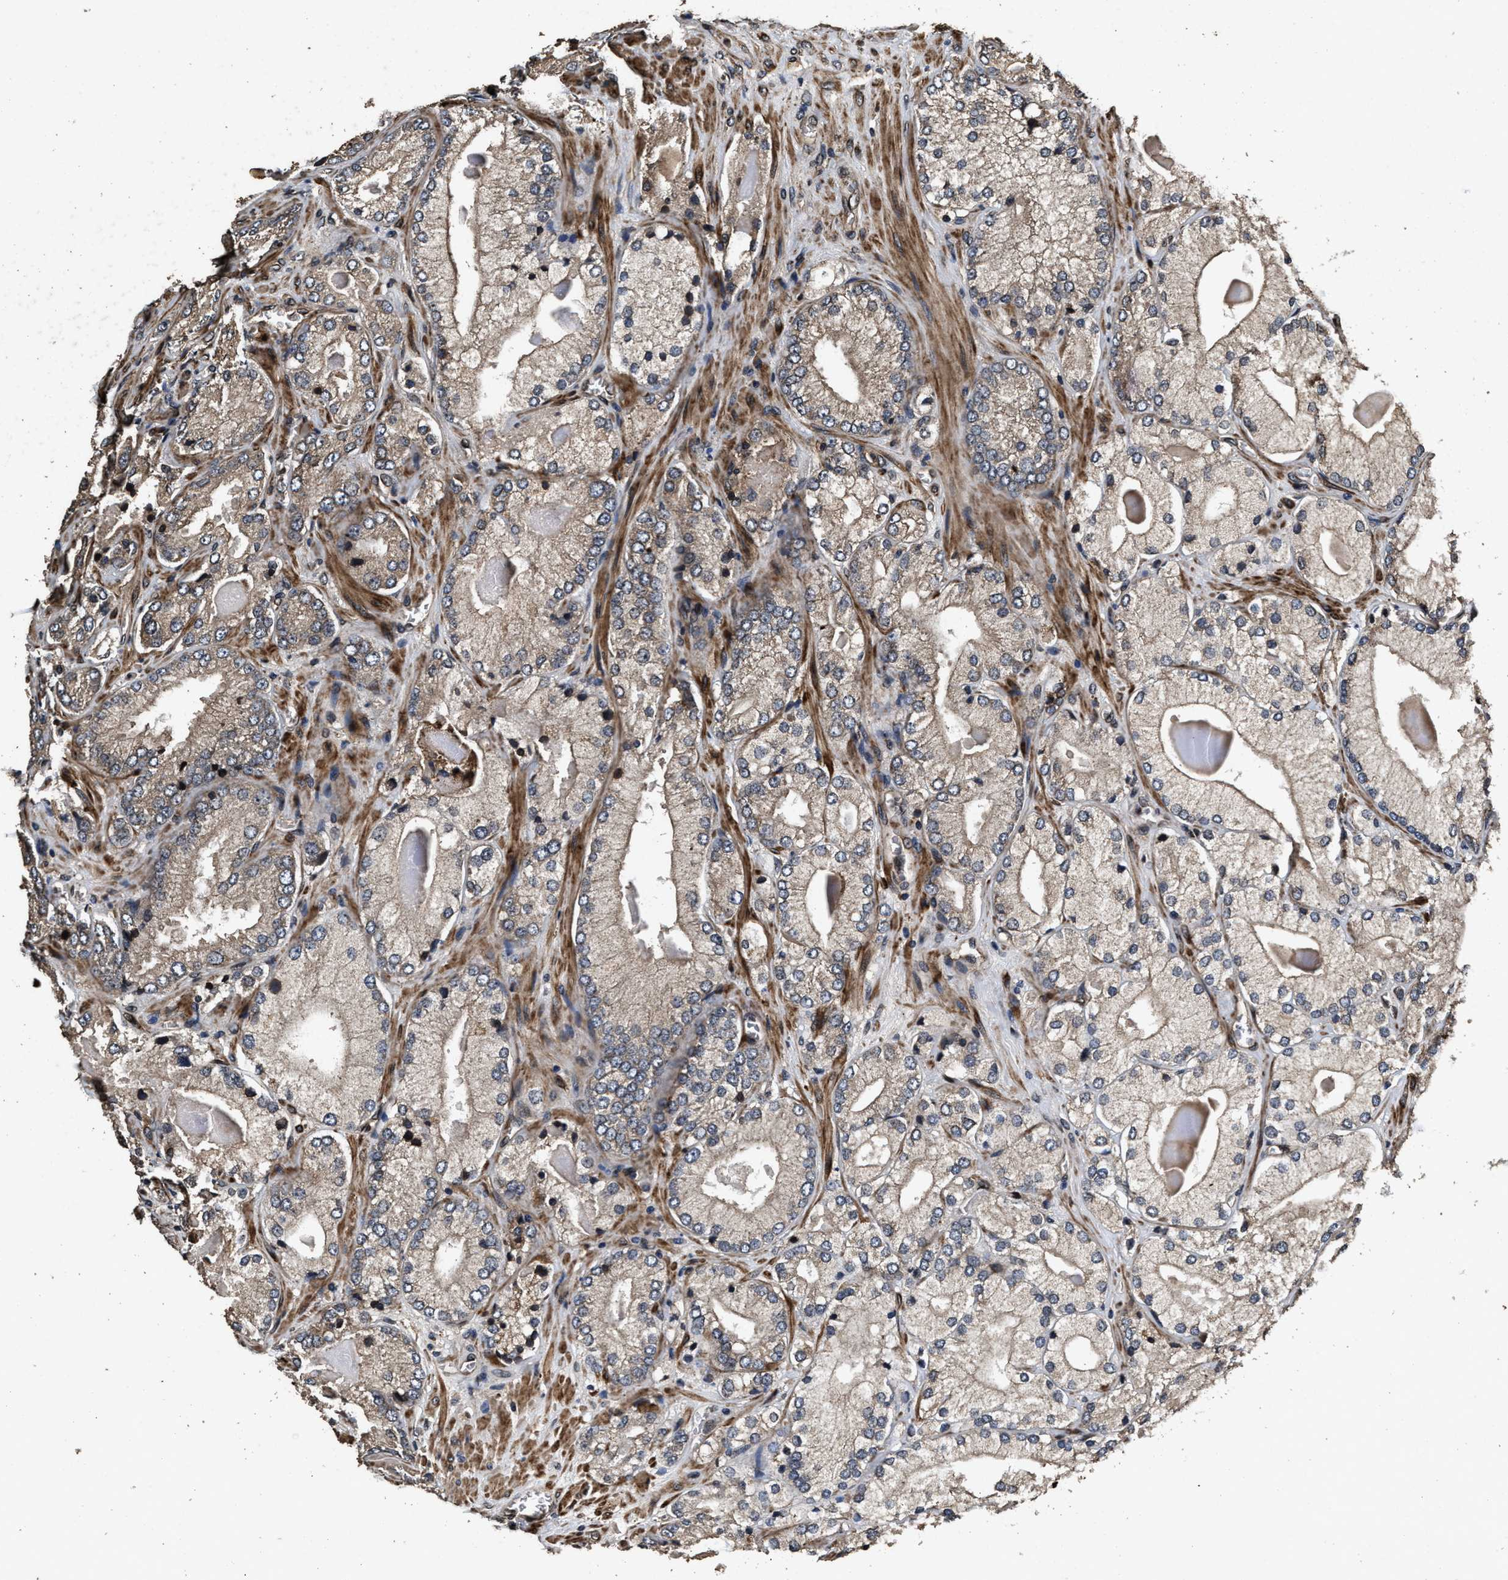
{"staining": {"intensity": "weak", "quantity": ">75%", "location": "cytoplasmic/membranous"}, "tissue": "prostate cancer", "cell_type": "Tumor cells", "image_type": "cancer", "snomed": [{"axis": "morphology", "description": "Adenocarcinoma, Low grade"}, {"axis": "topography", "description": "Prostate"}], "caption": "IHC of adenocarcinoma (low-grade) (prostate) shows low levels of weak cytoplasmic/membranous staining in about >75% of tumor cells.", "gene": "ACCS", "patient": {"sex": "male", "age": 65}}